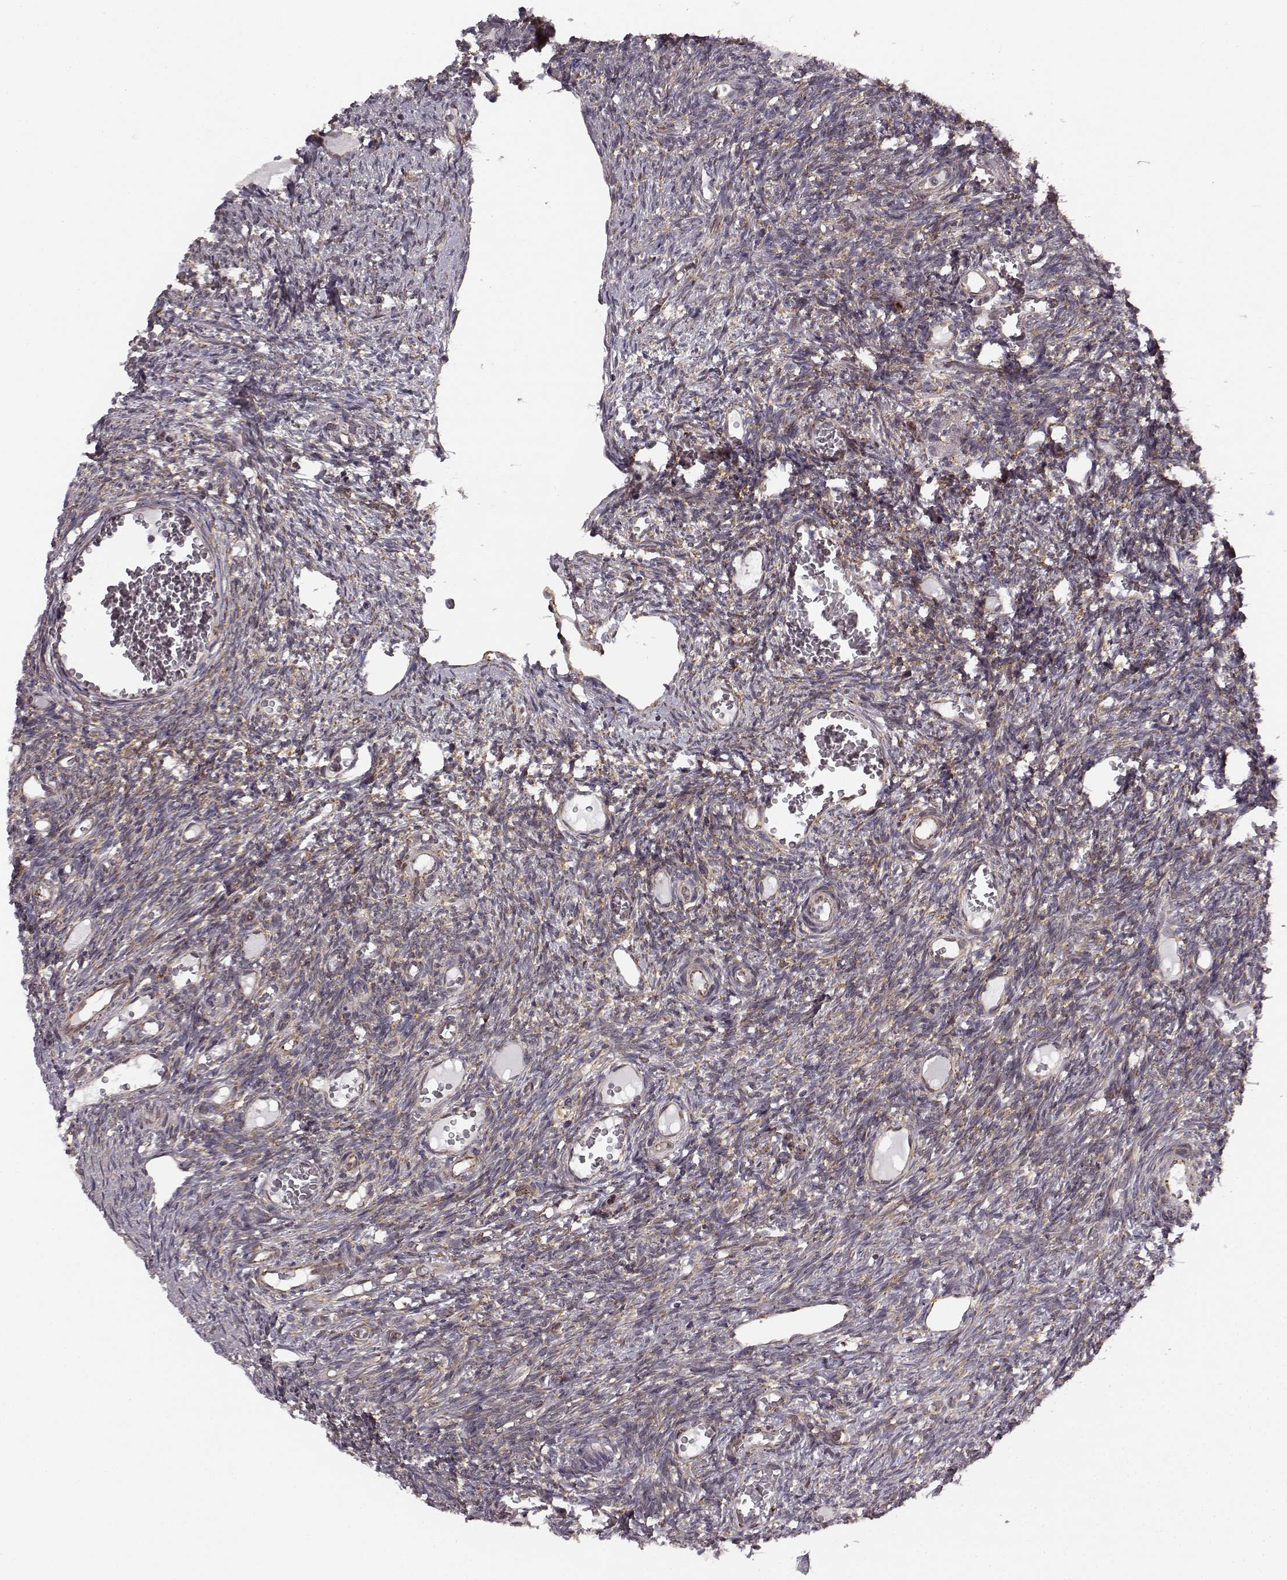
{"staining": {"intensity": "strong", "quantity": "25%-75%", "location": "cytoplasmic/membranous"}, "tissue": "ovary", "cell_type": "Follicle cells", "image_type": "normal", "snomed": [{"axis": "morphology", "description": "Normal tissue, NOS"}, {"axis": "topography", "description": "Ovary"}], "caption": "Immunohistochemistry photomicrograph of benign human ovary stained for a protein (brown), which reveals high levels of strong cytoplasmic/membranous positivity in about 25%-75% of follicle cells.", "gene": "TMEM14A", "patient": {"sex": "female", "age": 39}}